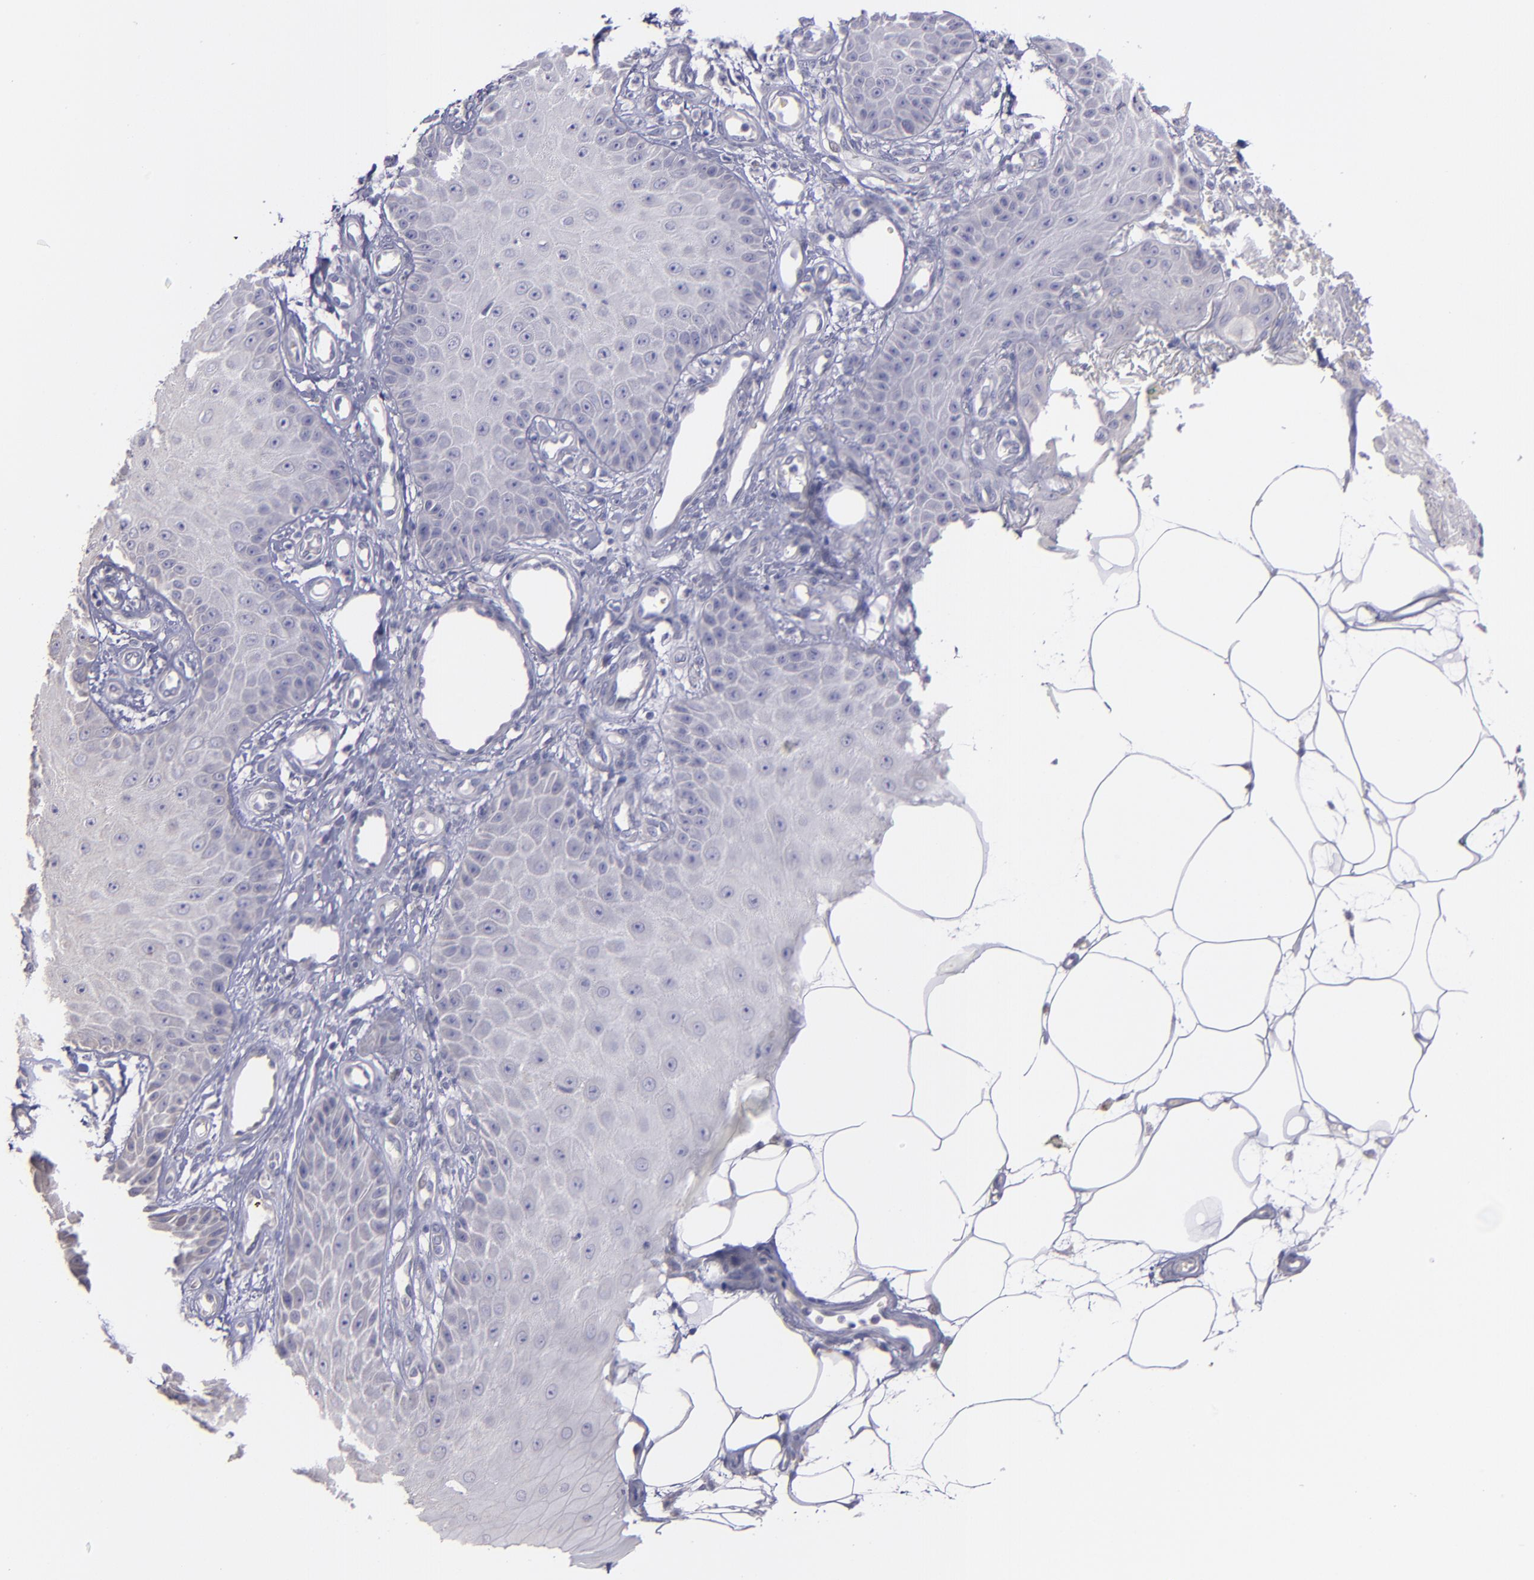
{"staining": {"intensity": "negative", "quantity": "none", "location": "none"}, "tissue": "skin cancer", "cell_type": "Tumor cells", "image_type": "cancer", "snomed": [{"axis": "morphology", "description": "Squamous cell carcinoma, NOS"}, {"axis": "topography", "description": "Skin"}], "caption": "IHC histopathology image of neoplastic tissue: human skin cancer stained with DAB (3,3'-diaminobenzidine) exhibits no significant protein positivity in tumor cells.", "gene": "SNAP25", "patient": {"sex": "female", "age": 40}}